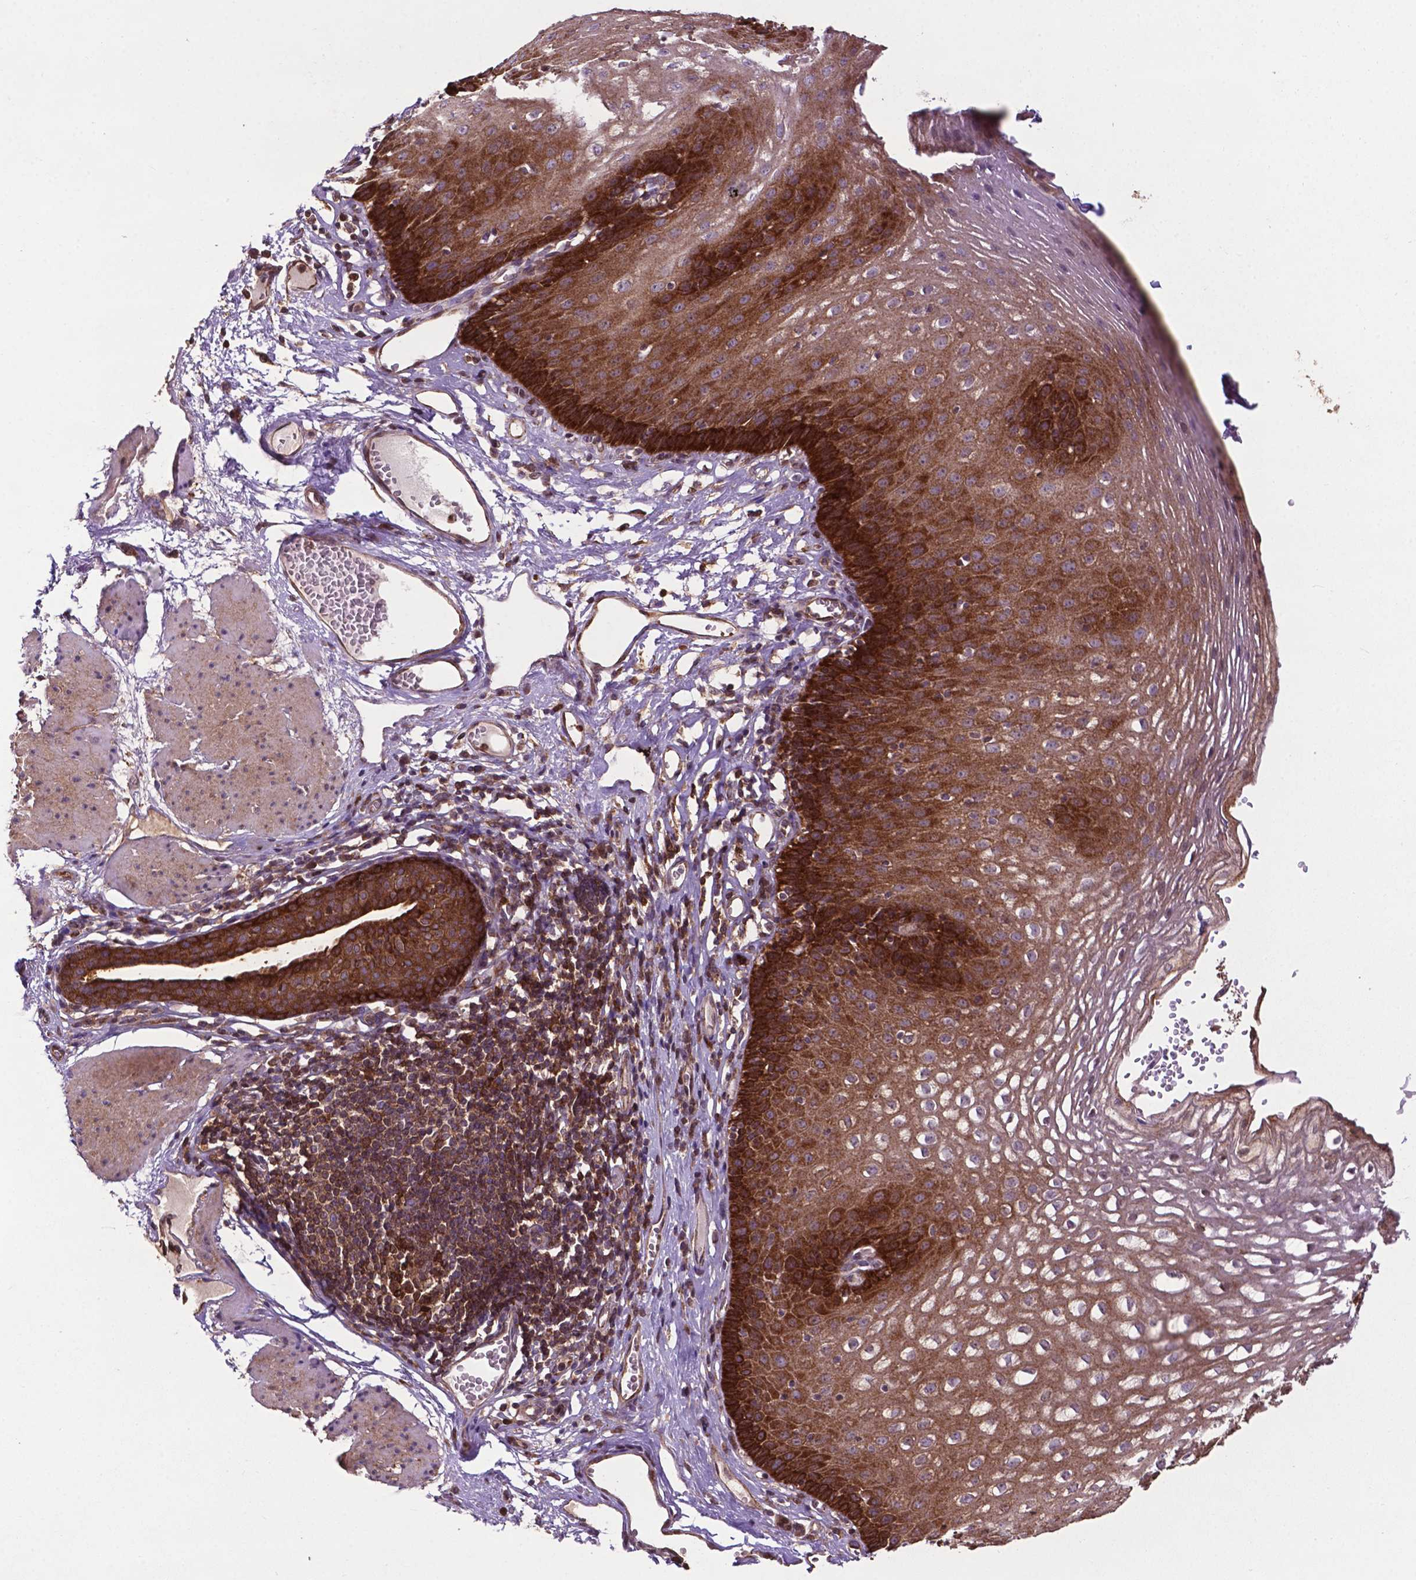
{"staining": {"intensity": "strong", "quantity": ">75%", "location": "cytoplasmic/membranous"}, "tissue": "esophagus", "cell_type": "Squamous epithelial cells", "image_type": "normal", "snomed": [{"axis": "morphology", "description": "Normal tissue, NOS"}, {"axis": "topography", "description": "Esophagus"}], "caption": "DAB immunohistochemical staining of normal human esophagus reveals strong cytoplasmic/membranous protein positivity in about >75% of squamous epithelial cells.", "gene": "SMAD3", "patient": {"sex": "male", "age": 72}}